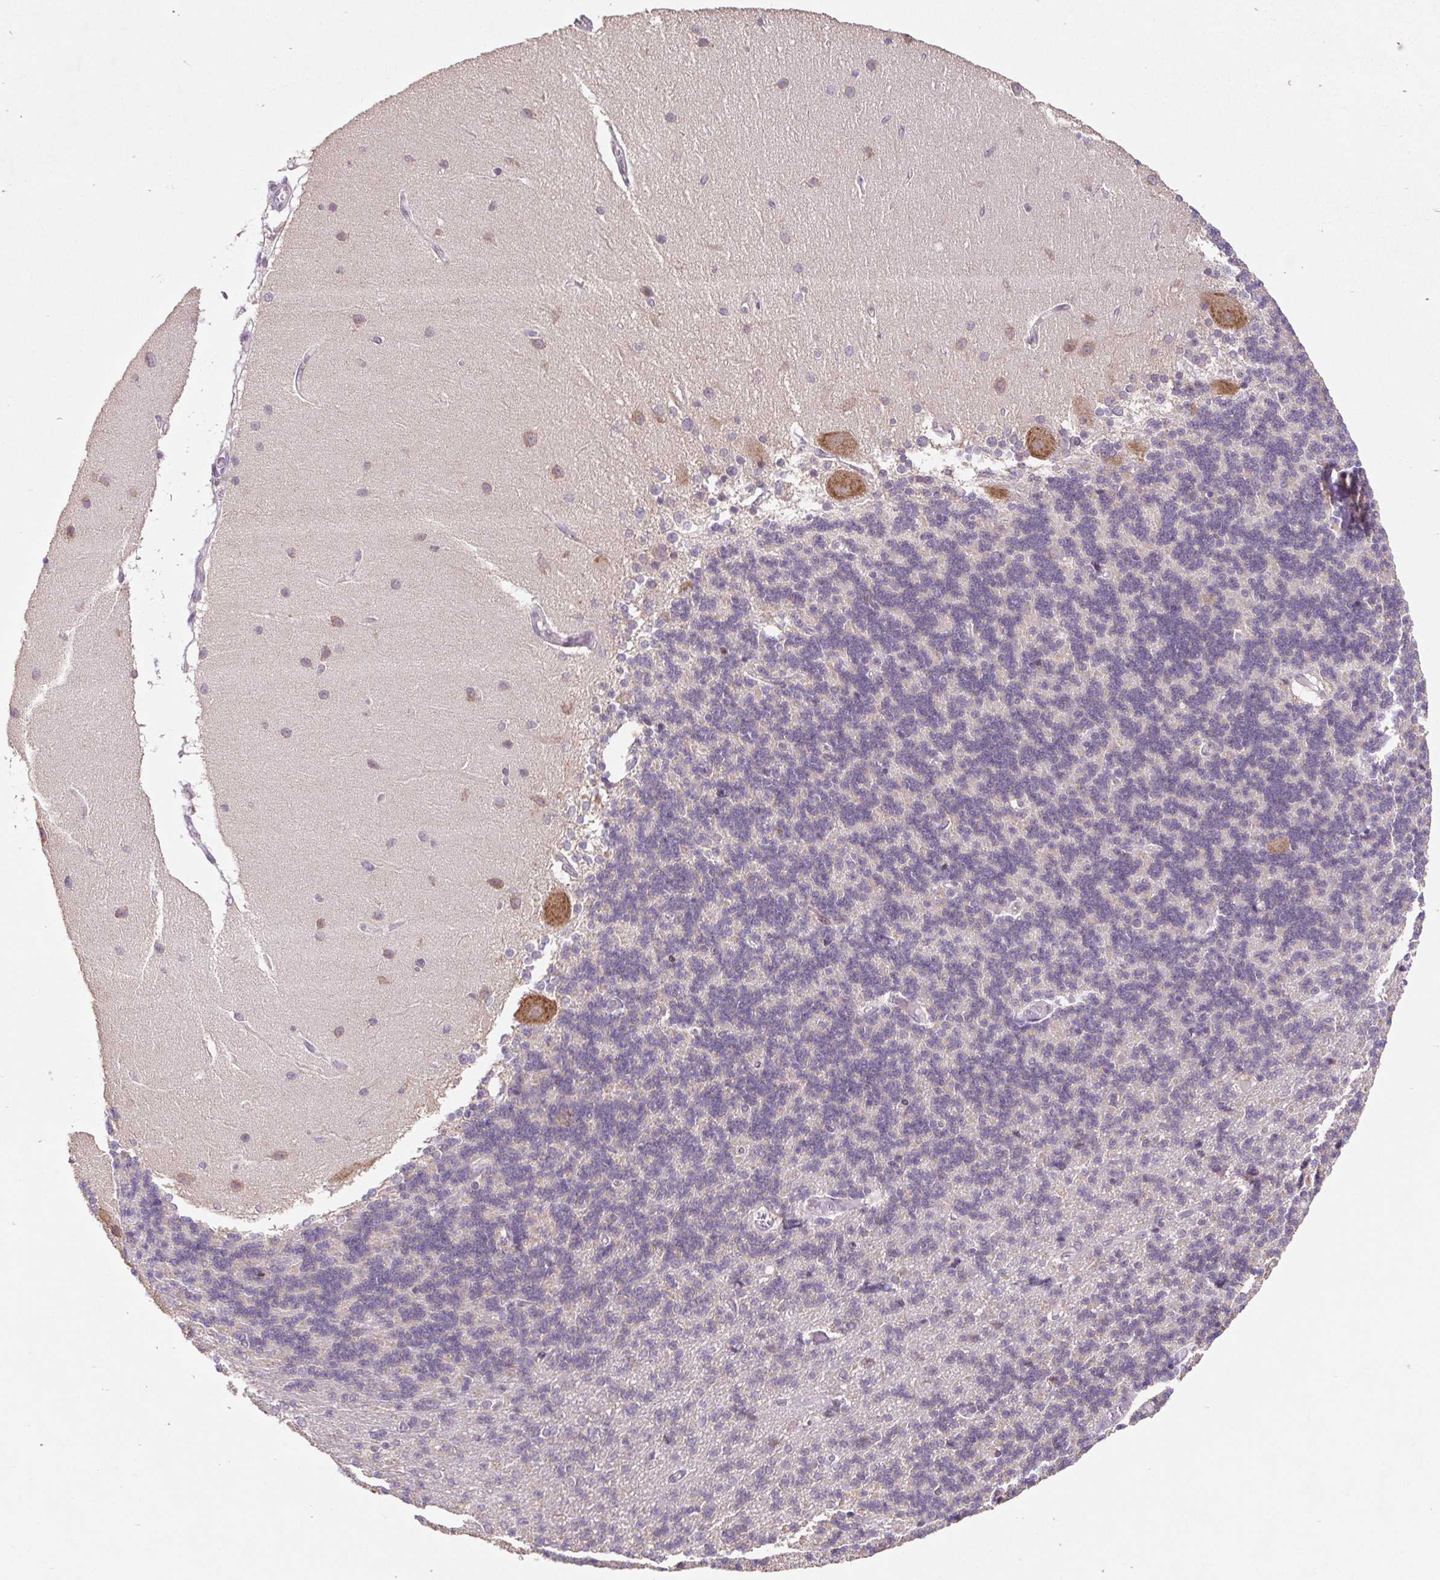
{"staining": {"intensity": "negative", "quantity": "none", "location": "none"}, "tissue": "cerebellum", "cell_type": "Cells in granular layer", "image_type": "normal", "snomed": [{"axis": "morphology", "description": "Normal tissue, NOS"}, {"axis": "topography", "description": "Cerebellum"}], "caption": "Immunohistochemistry (IHC) histopathology image of unremarkable human cerebellum stained for a protein (brown), which shows no expression in cells in granular layer. (Stains: DAB immunohistochemistry (IHC) with hematoxylin counter stain, Microscopy: brightfield microscopy at high magnification).", "gene": "HFE", "patient": {"sex": "female", "age": 54}}